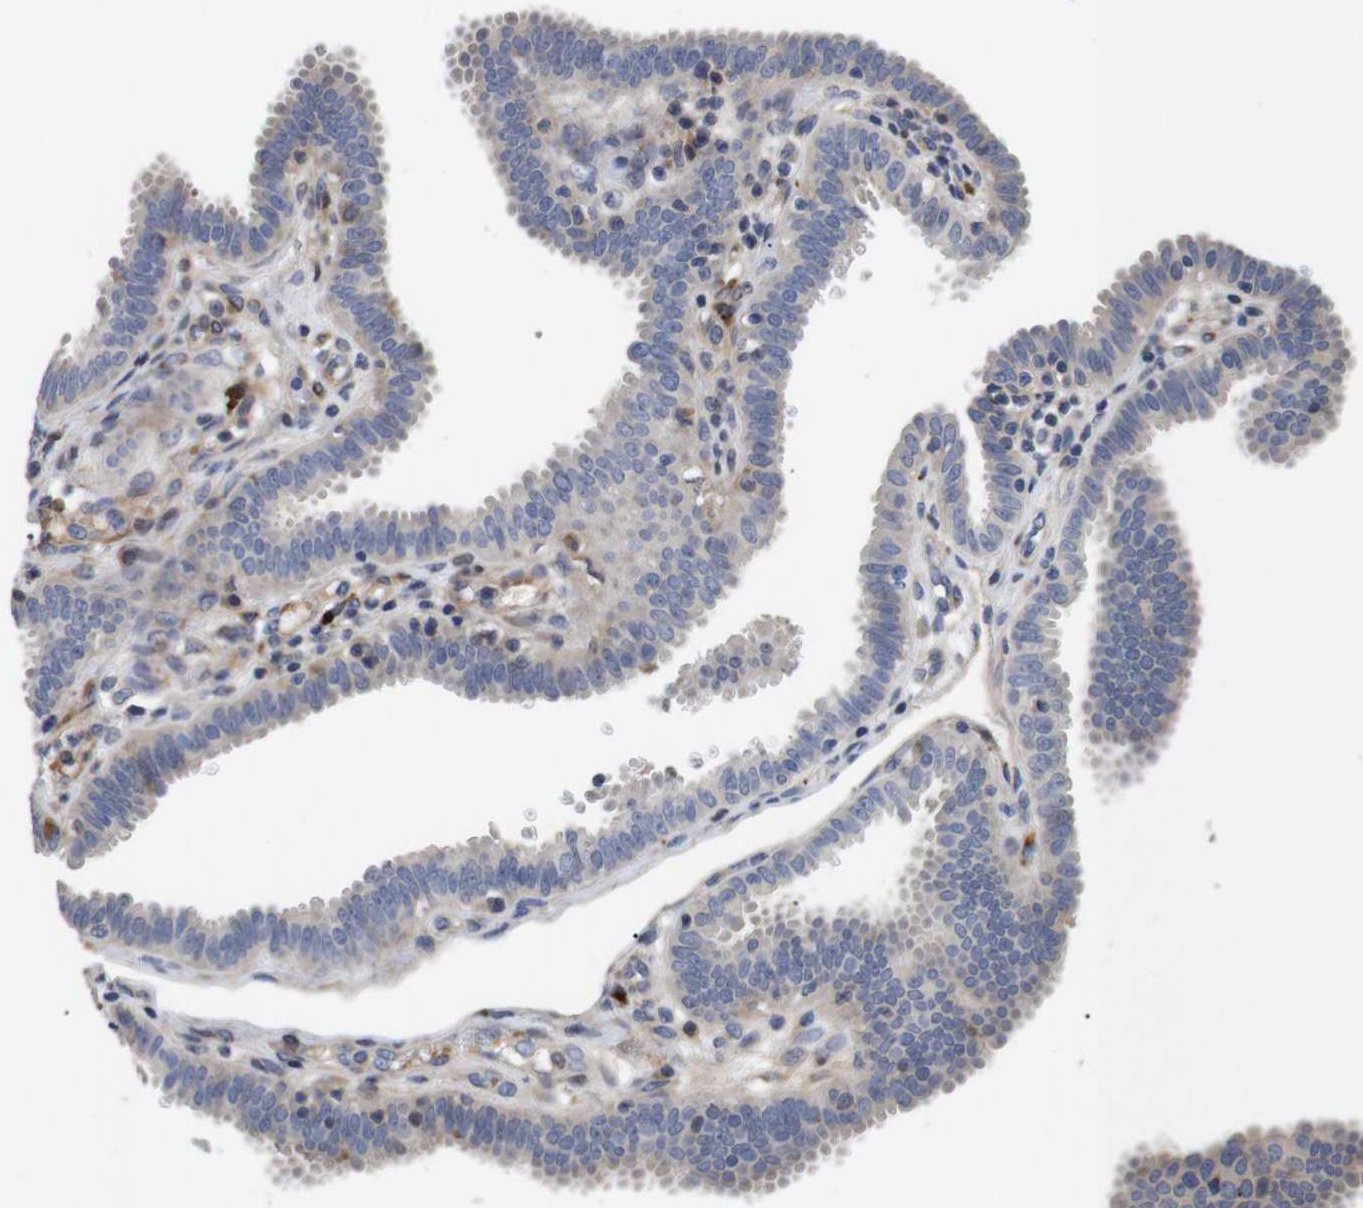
{"staining": {"intensity": "negative", "quantity": "none", "location": "none"}, "tissue": "fallopian tube", "cell_type": "Glandular cells", "image_type": "normal", "snomed": [{"axis": "morphology", "description": "Normal tissue, NOS"}, {"axis": "topography", "description": "Fallopian tube"}], "caption": "DAB immunohistochemical staining of benign fallopian tube demonstrates no significant staining in glandular cells. Nuclei are stained in blue.", "gene": "SPRY3", "patient": {"sex": "female", "age": 32}}